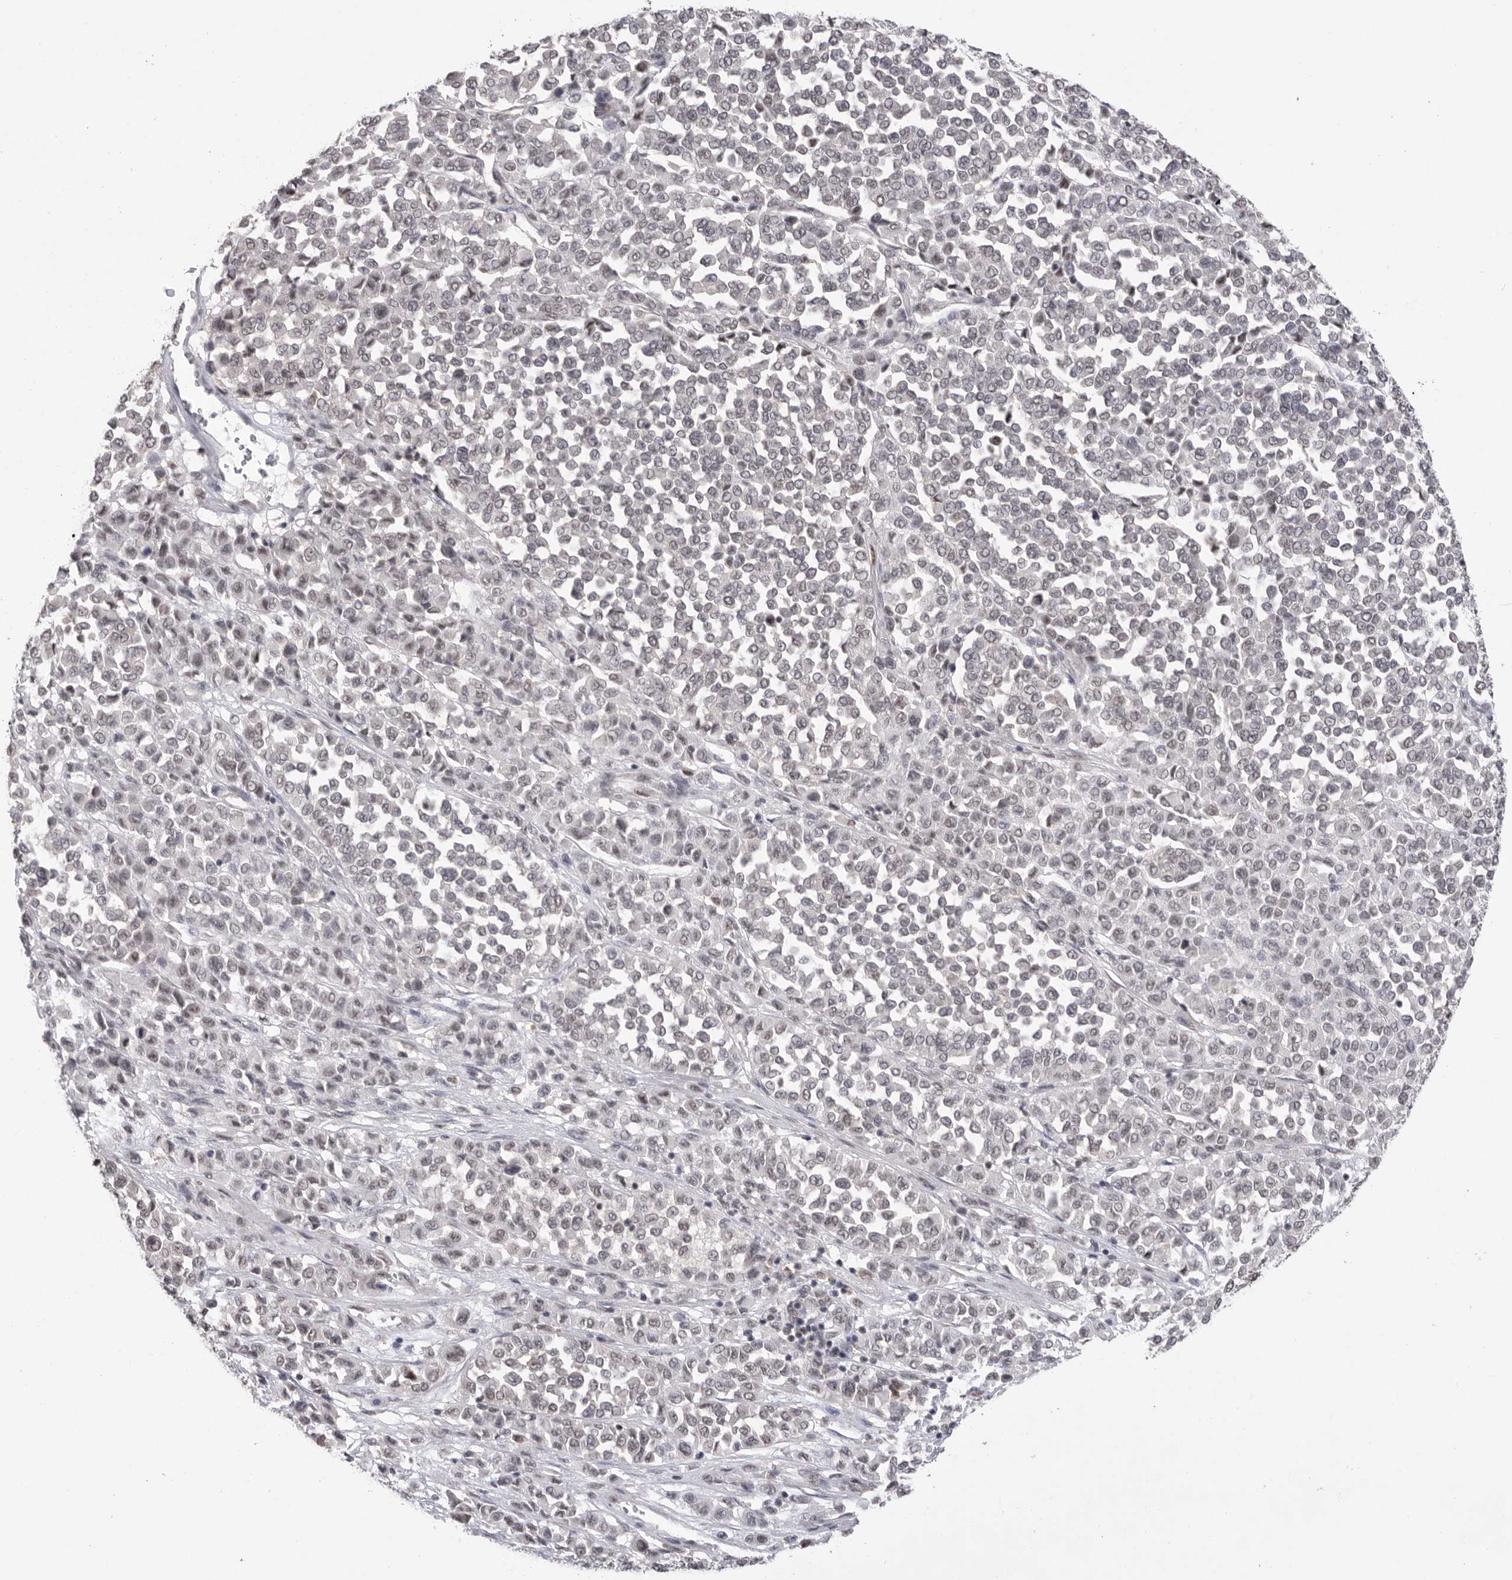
{"staining": {"intensity": "negative", "quantity": "none", "location": "none"}, "tissue": "melanoma", "cell_type": "Tumor cells", "image_type": "cancer", "snomed": [{"axis": "morphology", "description": "Malignant melanoma, Metastatic site"}, {"axis": "topography", "description": "Pancreas"}], "caption": "IHC histopathology image of human malignant melanoma (metastatic site) stained for a protein (brown), which exhibits no positivity in tumor cells. (DAB IHC with hematoxylin counter stain).", "gene": "BCLAF3", "patient": {"sex": "female", "age": 30}}